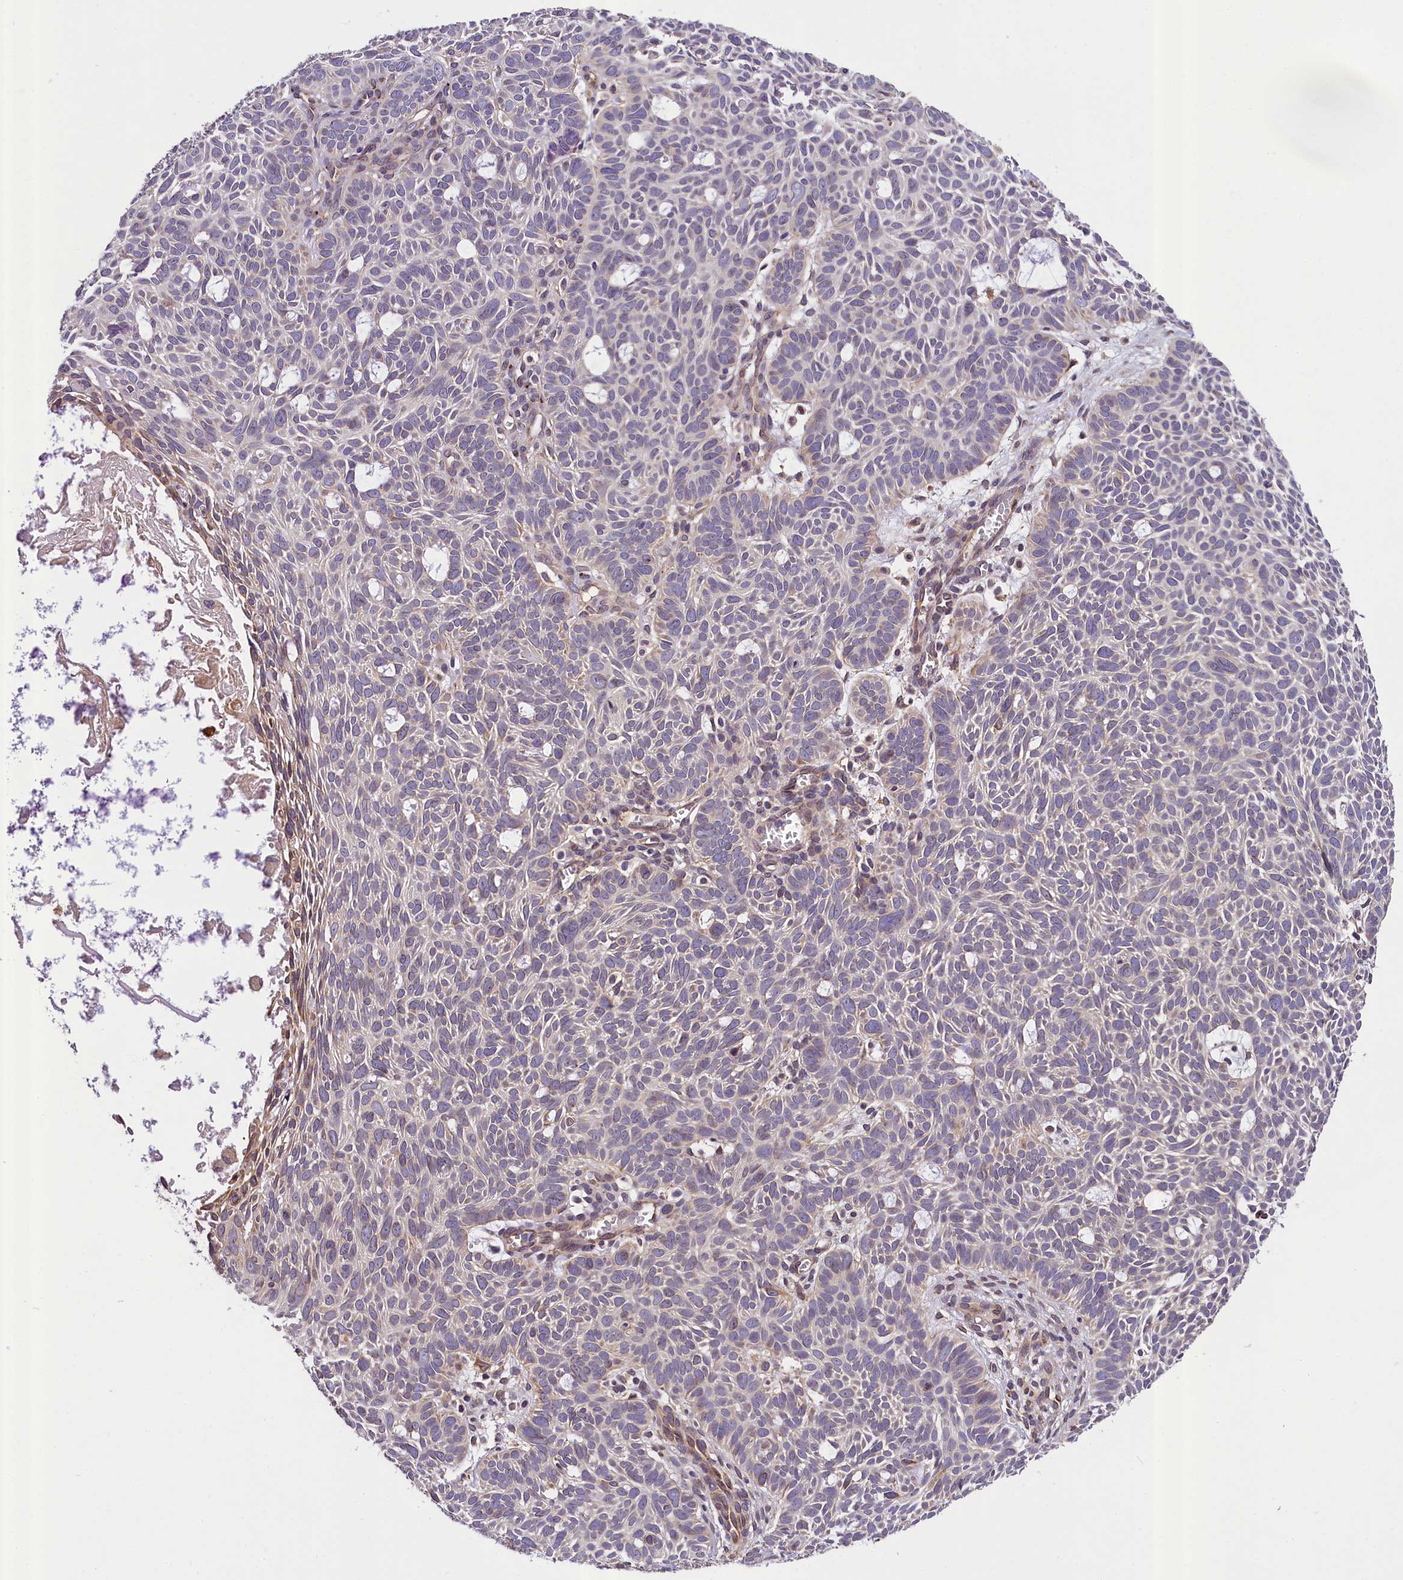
{"staining": {"intensity": "negative", "quantity": "none", "location": "none"}, "tissue": "skin cancer", "cell_type": "Tumor cells", "image_type": "cancer", "snomed": [{"axis": "morphology", "description": "Basal cell carcinoma"}, {"axis": "topography", "description": "Skin"}], "caption": "Protein analysis of skin cancer (basal cell carcinoma) displays no significant positivity in tumor cells.", "gene": "SUPV3L1", "patient": {"sex": "male", "age": 69}}